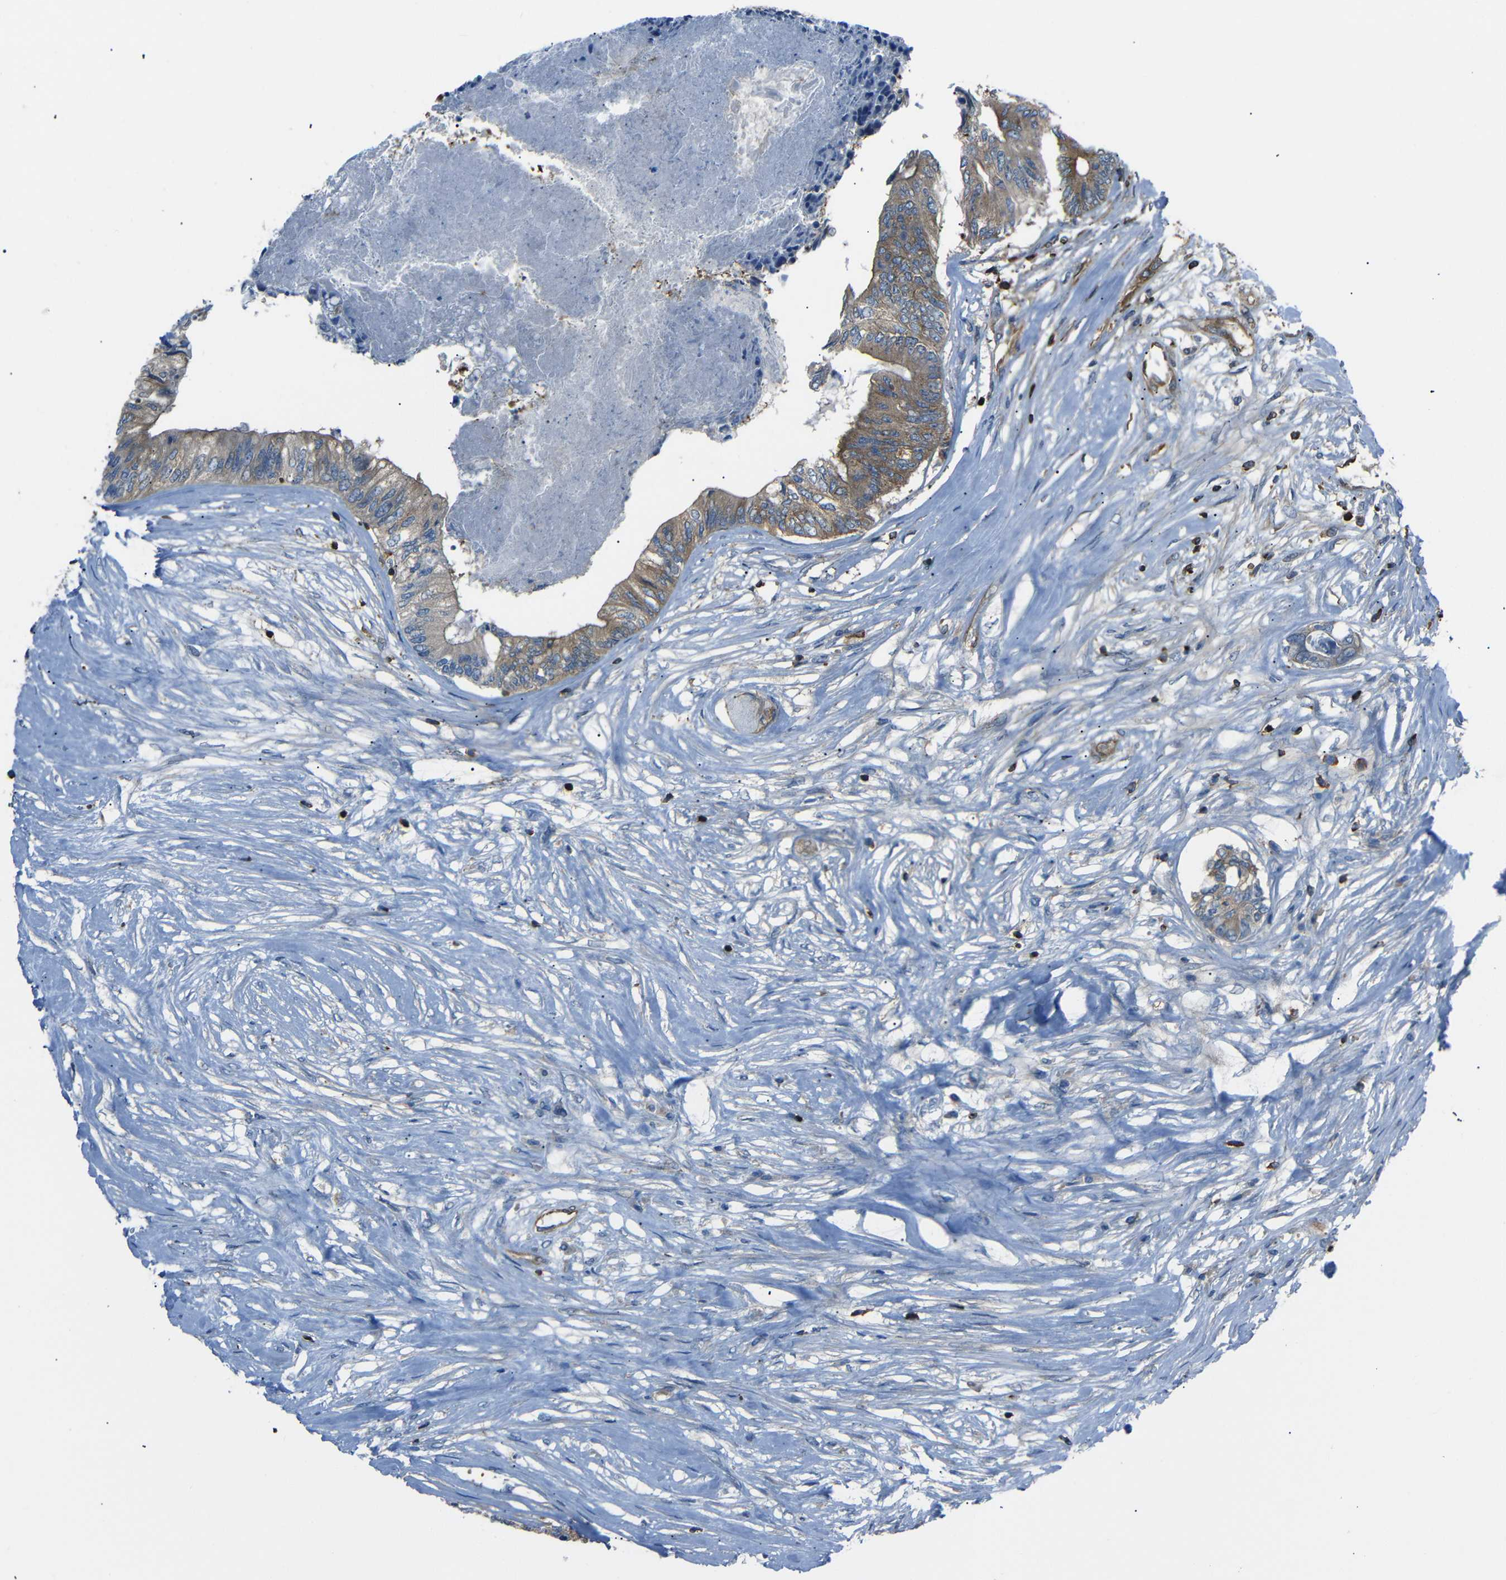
{"staining": {"intensity": "moderate", "quantity": ">75%", "location": "cytoplasmic/membranous"}, "tissue": "colorectal cancer", "cell_type": "Tumor cells", "image_type": "cancer", "snomed": [{"axis": "morphology", "description": "Adenocarcinoma, NOS"}, {"axis": "topography", "description": "Rectum"}], "caption": "IHC staining of colorectal adenocarcinoma, which displays medium levels of moderate cytoplasmic/membranous staining in approximately >75% of tumor cells indicating moderate cytoplasmic/membranous protein expression. The staining was performed using DAB (3,3'-diaminobenzidine) (brown) for protein detection and nuclei were counterstained in hematoxylin (blue).", "gene": "ARHGEF1", "patient": {"sex": "male", "age": 63}}